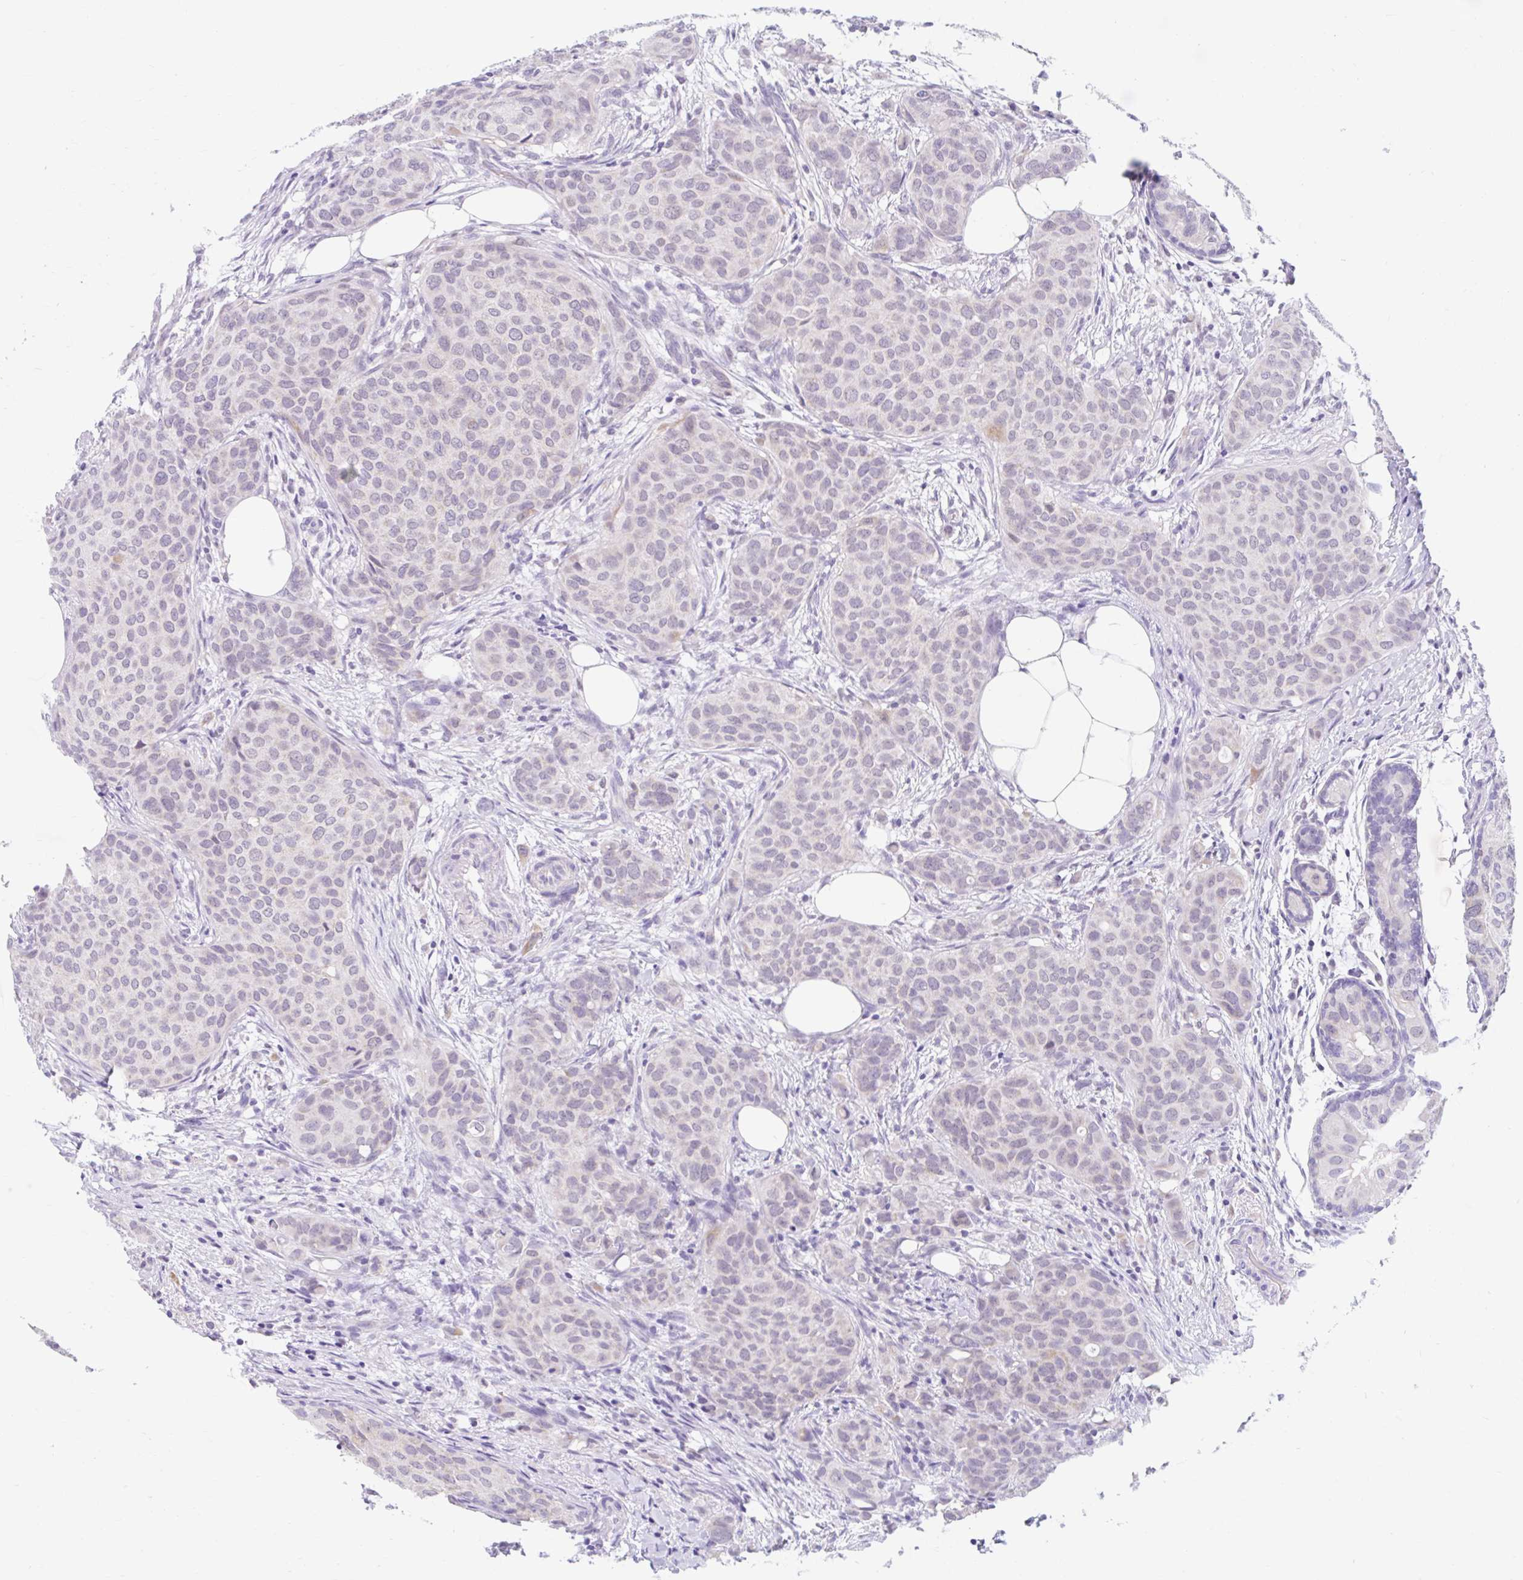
{"staining": {"intensity": "negative", "quantity": "none", "location": "none"}, "tissue": "breast cancer", "cell_type": "Tumor cells", "image_type": "cancer", "snomed": [{"axis": "morphology", "description": "Duct carcinoma"}, {"axis": "topography", "description": "Breast"}], "caption": "Breast cancer was stained to show a protein in brown. There is no significant staining in tumor cells. Brightfield microscopy of IHC stained with DAB (brown) and hematoxylin (blue), captured at high magnification.", "gene": "ITPK1", "patient": {"sex": "female", "age": 47}}